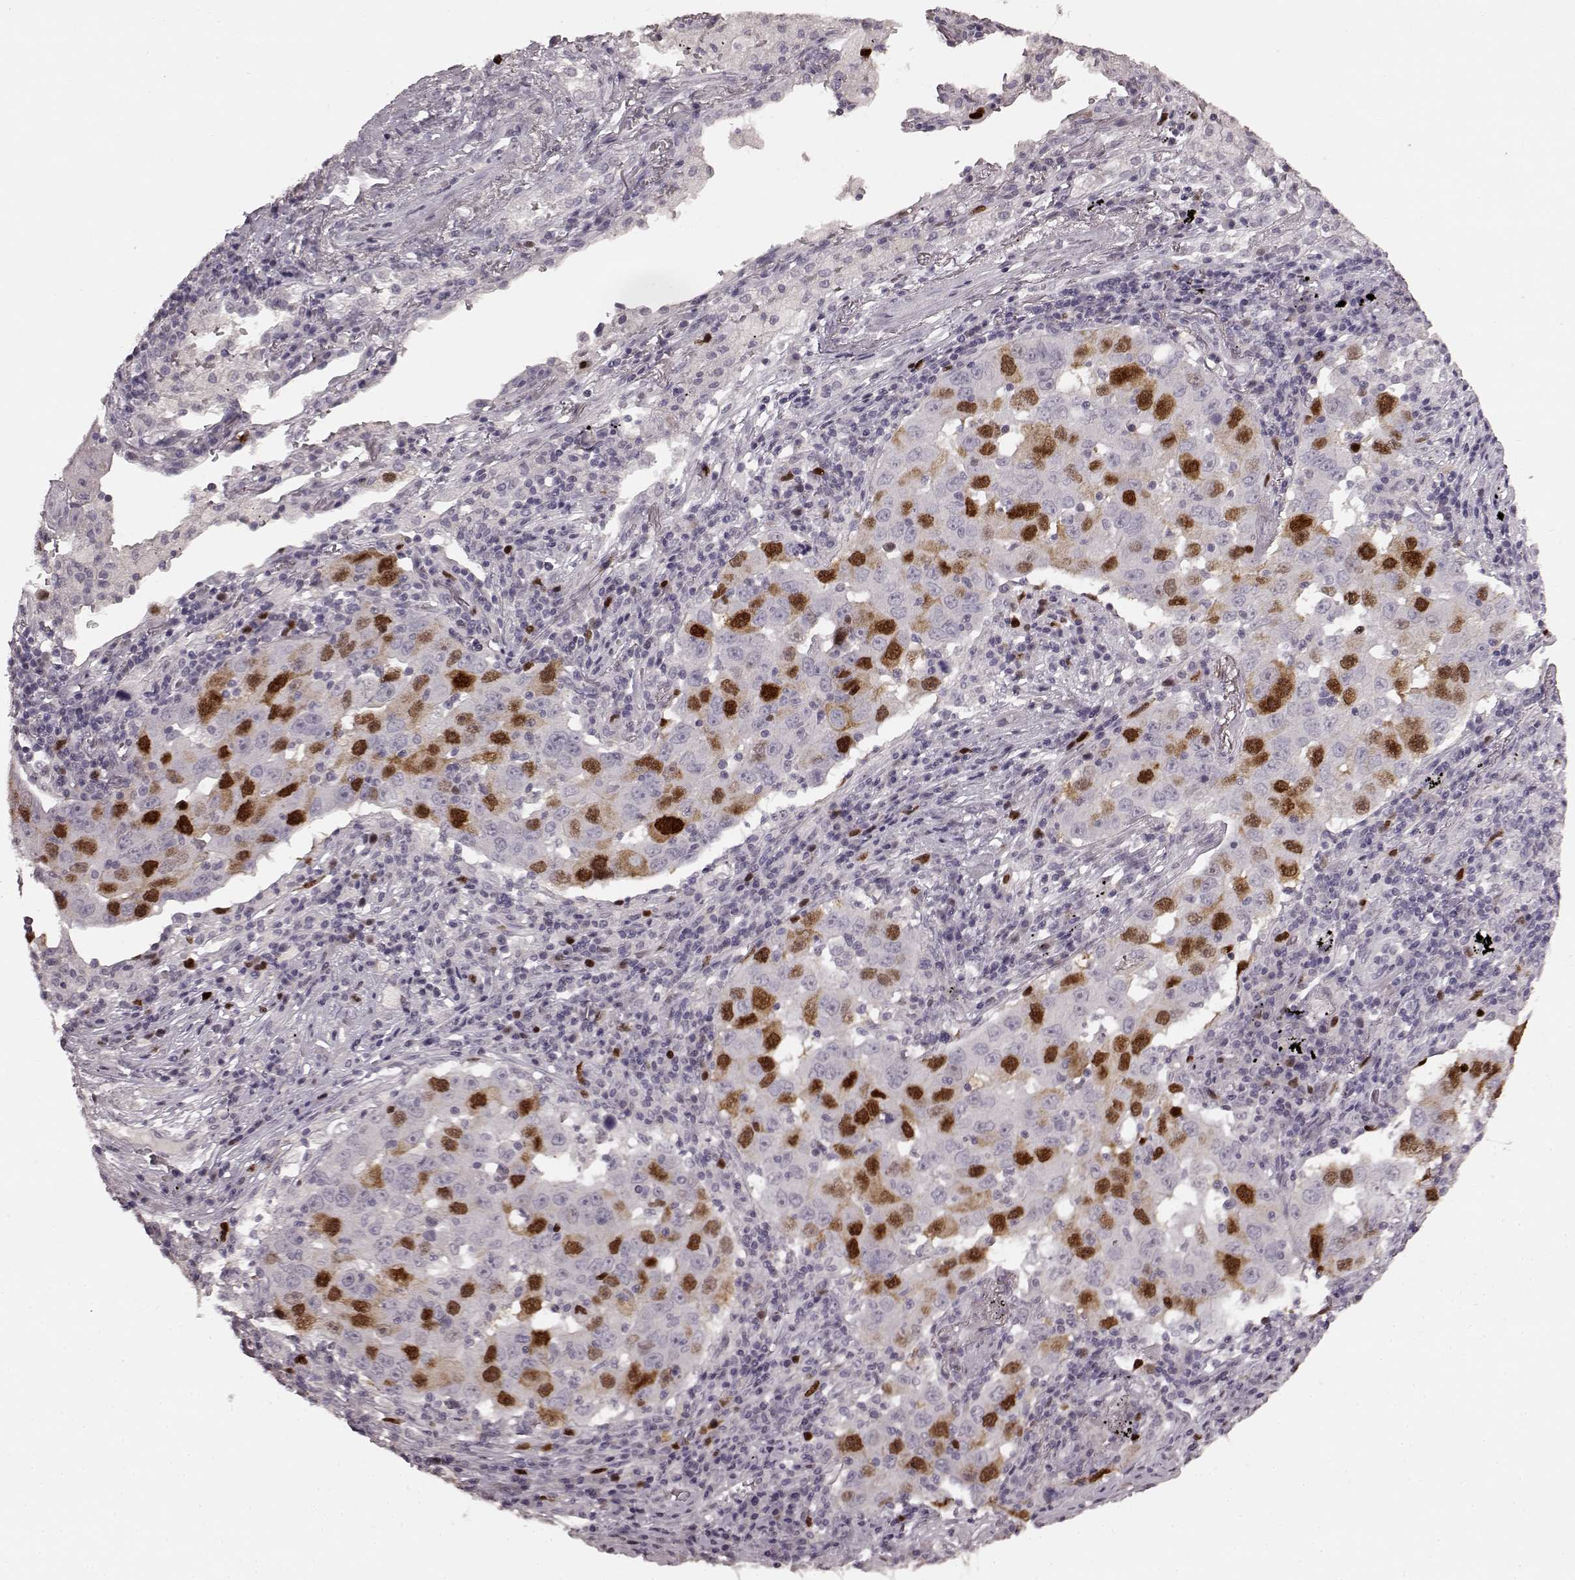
{"staining": {"intensity": "strong", "quantity": "25%-75%", "location": "nuclear"}, "tissue": "lung cancer", "cell_type": "Tumor cells", "image_type": "cancer", "snomed": [{"axis": "morphology", "description": "Adenocarcinoma, NOS"}, {"axis": "topography", "description": "Lung"}], "caption": "Approximately 25%-75% of tumor cells in lung cancer reveal strong nuclear protein staining as visualized by brown immunohistochemical staining.", "gene": "CCNA2", "patient": {"sex": "male", "age": 73}}